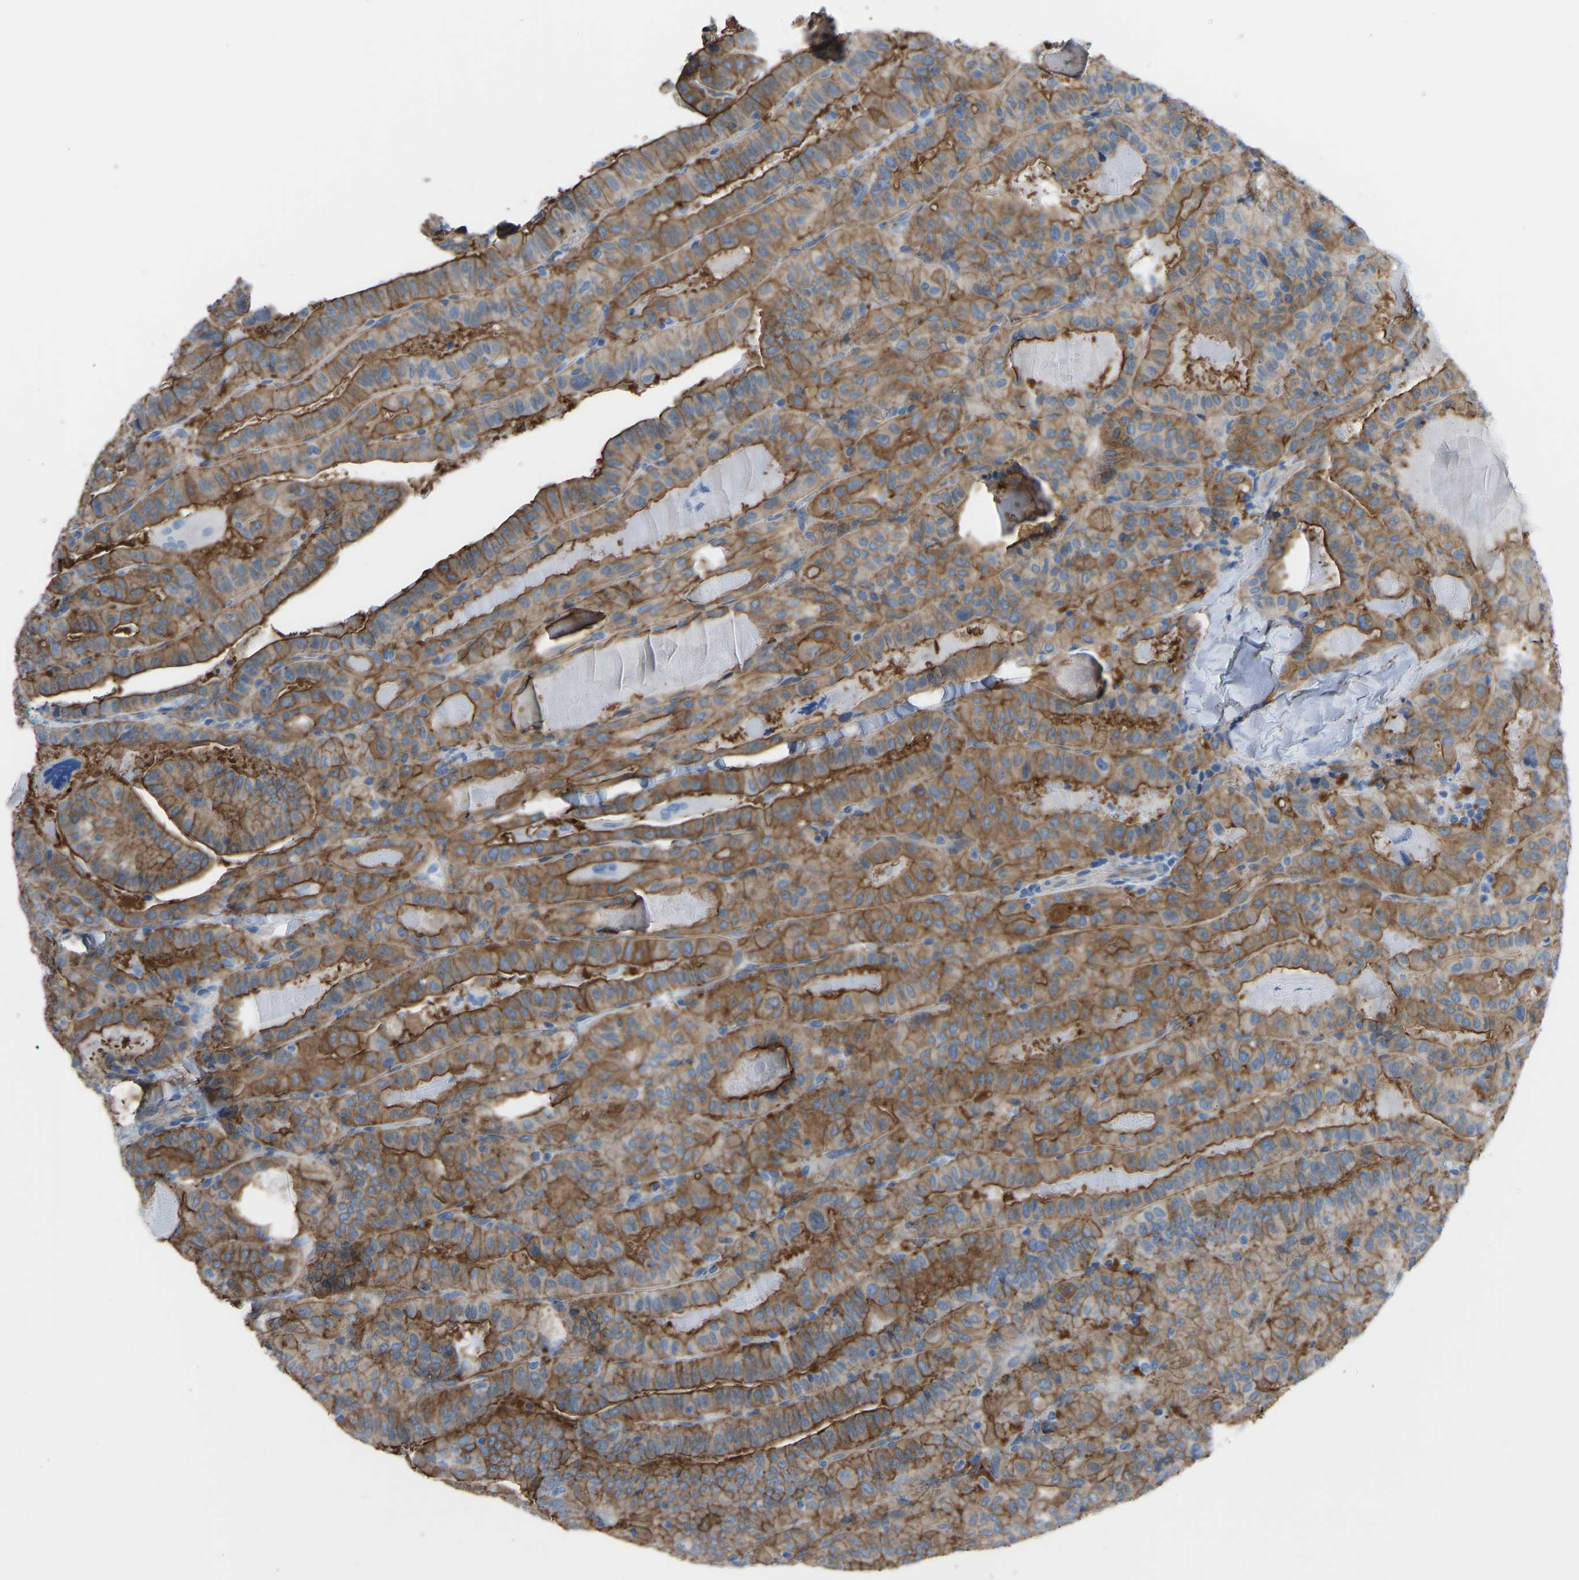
{"staining": {"intensity": "strong", "quantity": ">75%", "location": "cytoplasmic/membranous"}, "tissue": "thyroid cancer", "cell_type": "Tumor cells", "image_type": "cancer", "snomed": [{"axis": "morphology", "description": "Papillary adenocarcinoma, NOS"}, {"axis": "topography", "description": "Thyroid gland"}], "caption": "Immunohistochemical staining of thyroid papillary adenocarcinoma shows high levels of strong cytoplasmic/membranous protein expression in approximately >75% of tumor cells. The staining was performed using DAB (3,3'-diaminobenzidine) to visualize the protein expression in brown, while the nuclei were stained in blue with hematoxylin (Magnification: 20x).", "gene": "MYH10", "patient": {"sex": "male", "age": 77}}